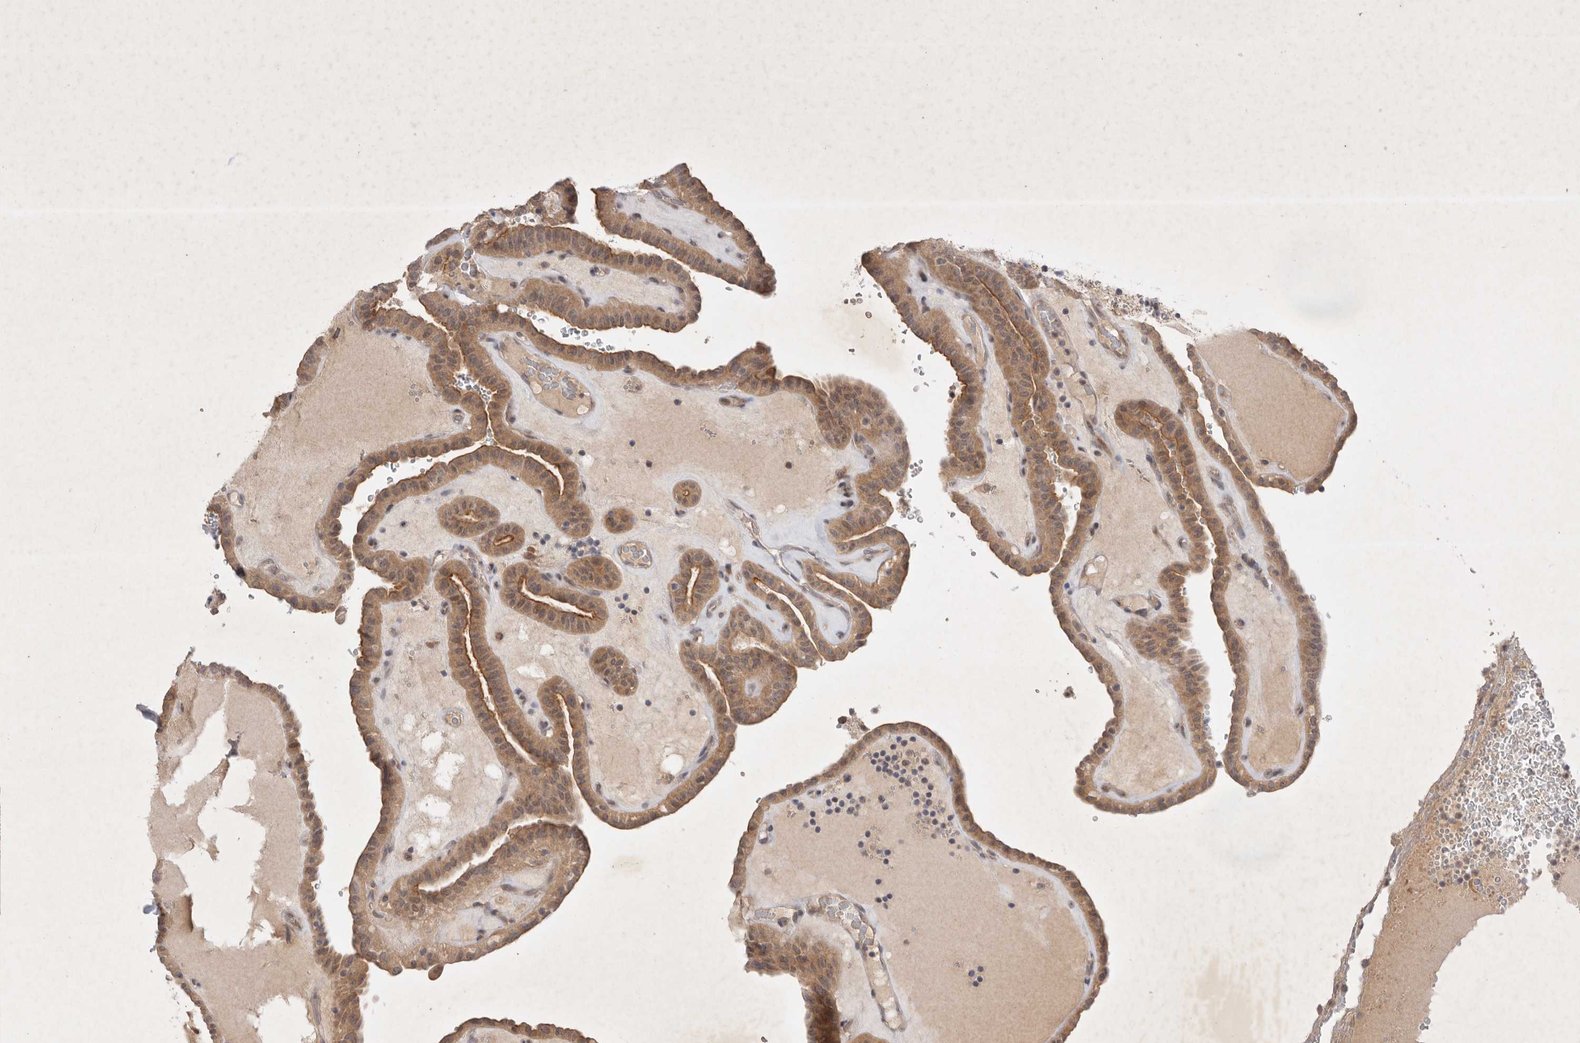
{"staining": {"intensity": "moderate", "quantity": ">75%", "location": "cytoplasmic/membranous"}, "tissue": "thyroid cancer", "cell_type": "Tumor cells", "image_type": "cancer", "snomed": [{"axis": "morphology", "description": "Papillary adenocarcinoma, NOS"}, {"axis": "topography", "description": "Thyroid gland"}], "caption": "Protein staining demonstrates moderate cytoplasmic/membranous staining in approximately >75% of tumor cells in thyroid cancer (papillary adenocarcinoma). (DAB (3,3'-diaminobenzidine) IHC, brown staining for protein, blue staining for nuclei).", "gene": "PTPDC1", "patient": {"sex": "male", "age": 77}}